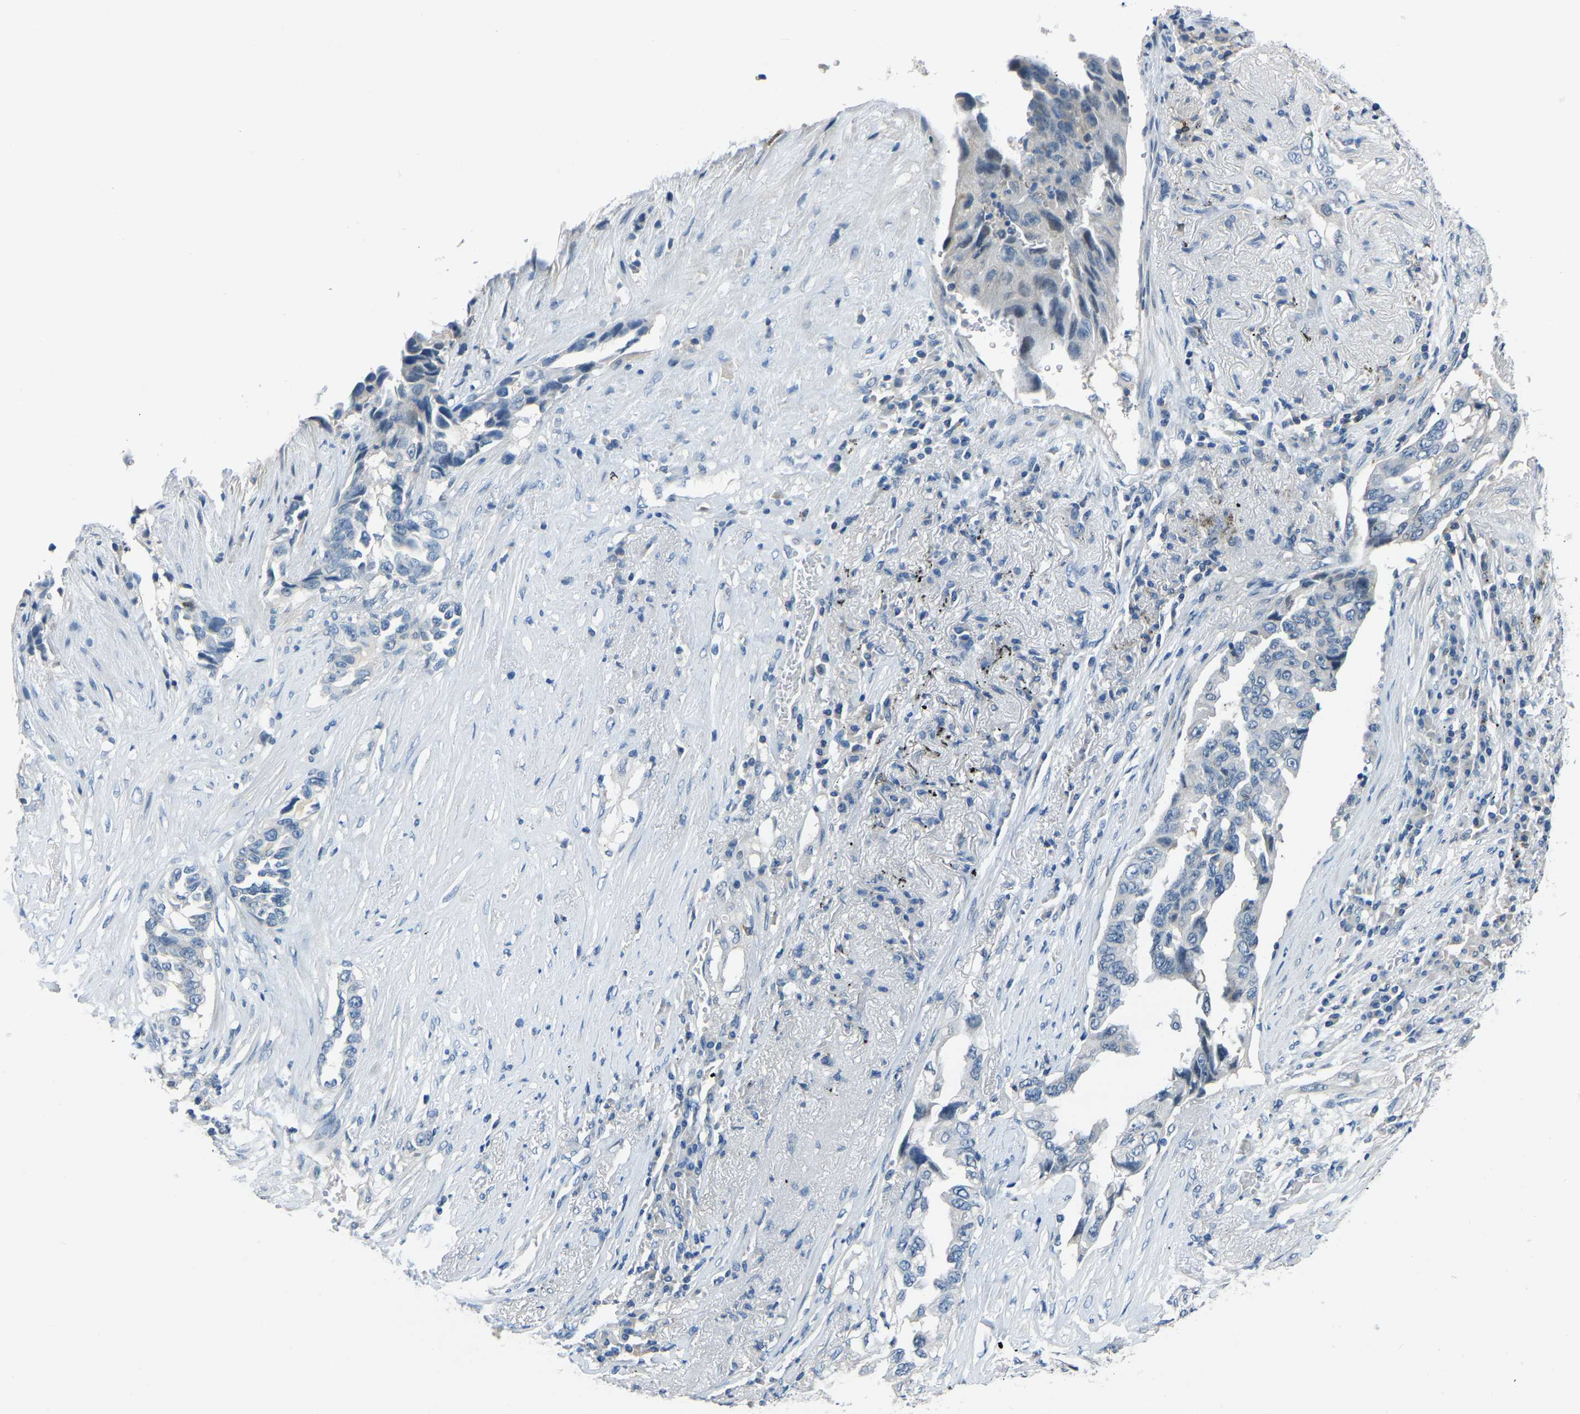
{"staining": {"intensity": "negative", "quantity": "none", "location": "none"}, "tissue": "lung cancer", "cell_type": "Tumor cells", "image_type": "cancer", "snomed": [{"axis": "morphology", "description": "Adenocarcinoma, NOS"}, {"axis": "topography", "description": "Lung"}], "caption": "The photomicrograph shows no staining of tumor cells in lung cancer.", "gene": "XIRP1", "patient": {"sex": "female", "age": 51}}